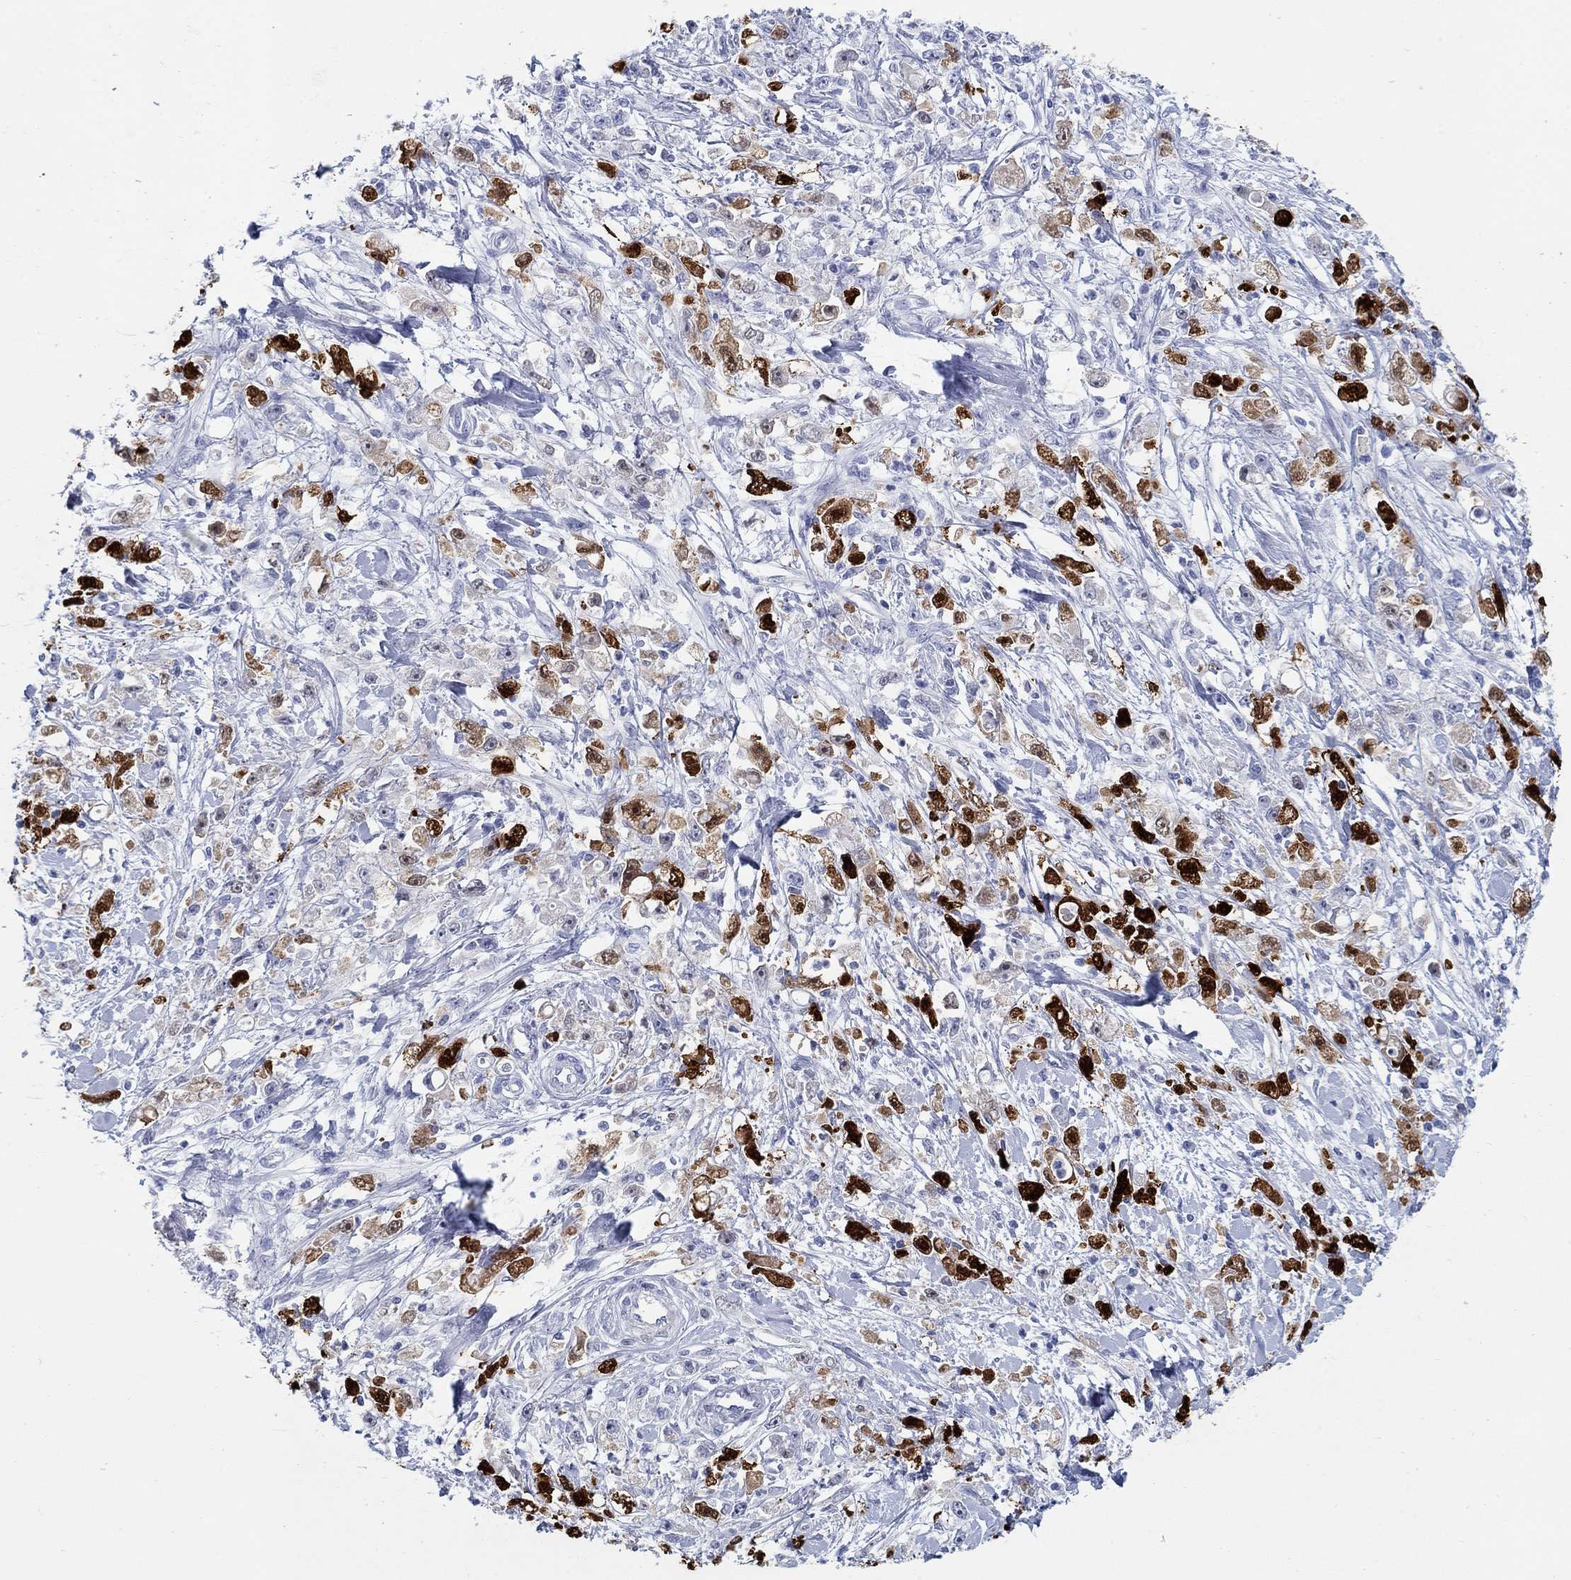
{"staining": {"intensity": "strong", "quantity": "<25%", "location": "cytoplasmic/membranous"}, "tissue": "stomach cancer", "cell_type": "Tumor cells", "image_type": "cancer", "snomed": [{"axis": "morphology", "description": "Adenocarcinoma, NOS"}, {"axis": "topography", "description": "Stomach"}], "caption": "IHC of human stomach cancer exhibits medium levels of strong cytoplasmic/membranous staining in approximately <25% of tumor cells.", "gene": "AKR1C2", "patient": {"sex": "female", "age": 59}}